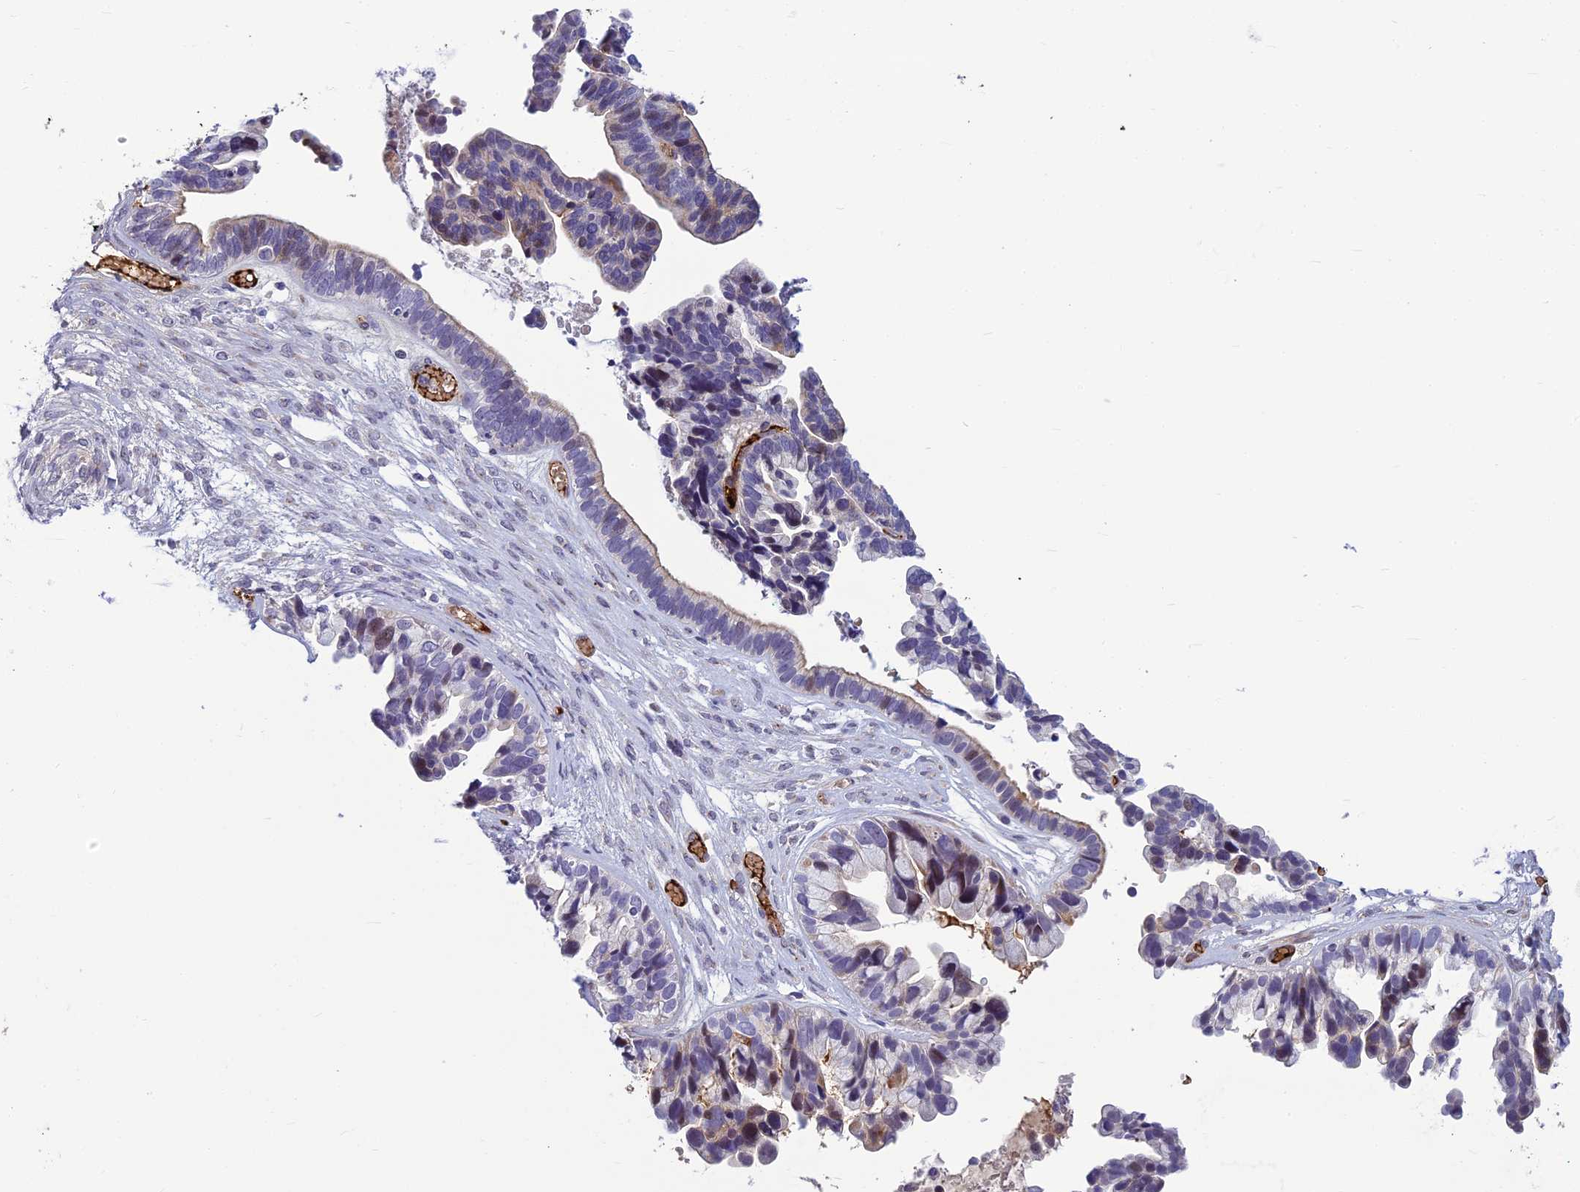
{"staining": {"intensity": "weak", "quantity": "<25%", "location": "cytoplasmic/membranous,nuclear"}, "tissue": "ovarian cancer", "cell_type": "Tumor cells", "image_type": "cancer", "snomed": [{"axis": "morphology", "description": "Cystadenocarcinoma, serous, NOS"}, {"axis": "topography", "description": "Ovary"}], "caption": "Micrograph shows no protein expression in tumor cells of ovarian serous cystadenocarcinoma tissue.", "gene": "CLEC11A", "patient": {"sex": "female", "age": 56}}